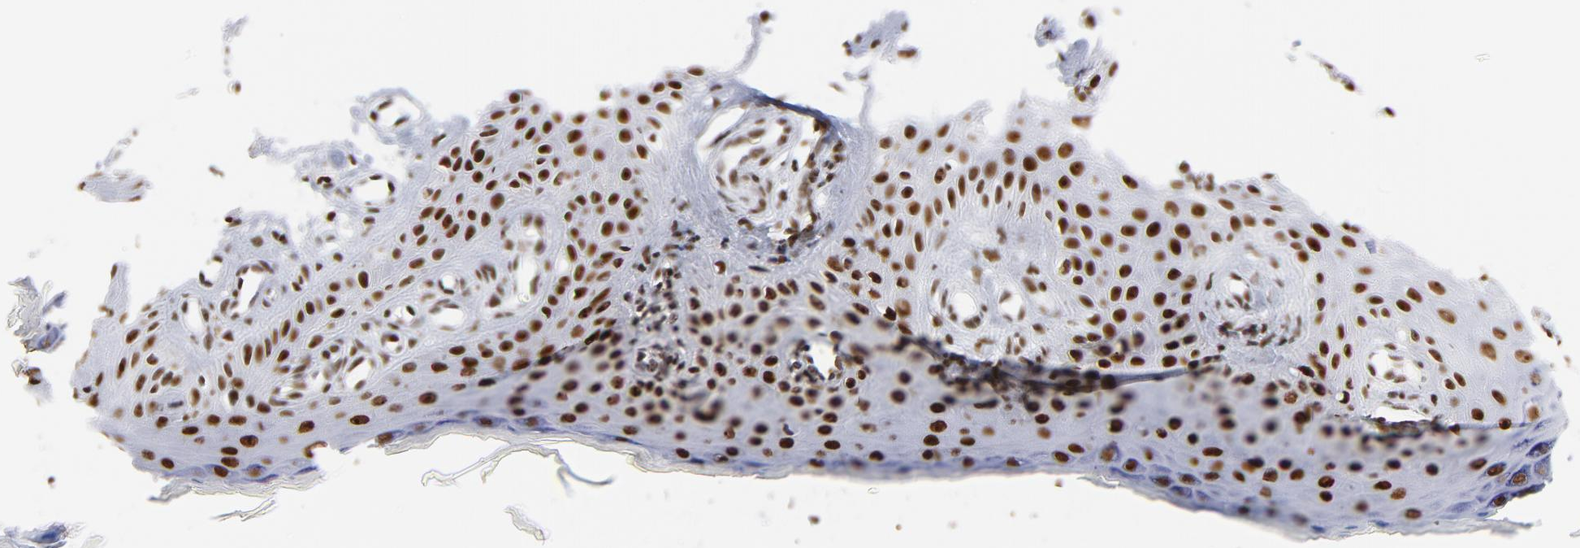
{"staining": {"intensity": "strong", "quantity": ">75%", "location": "nuclear"}, "tissue": "skin cancer", "cell_type": "Tumor cells", "image_type": "cancer", "snomed": [{"axis": "morphology", "description": "Squamous cell carcinoma, NOS"}, {"axis": "topography", "description": "Skin"}], "caption": "Immunohistochemistry (IHC) image of neoplastic tissue: human squamous cell carcinoma (skin) stained using immunohistochemistry (IHC) shows high levels of strong protein expression localized specifically in the nuclear of tumor cells, appearing as a nuclear brown color.", "gene": "TOP2B", "patient": {"sex": "female", "age": 40}}